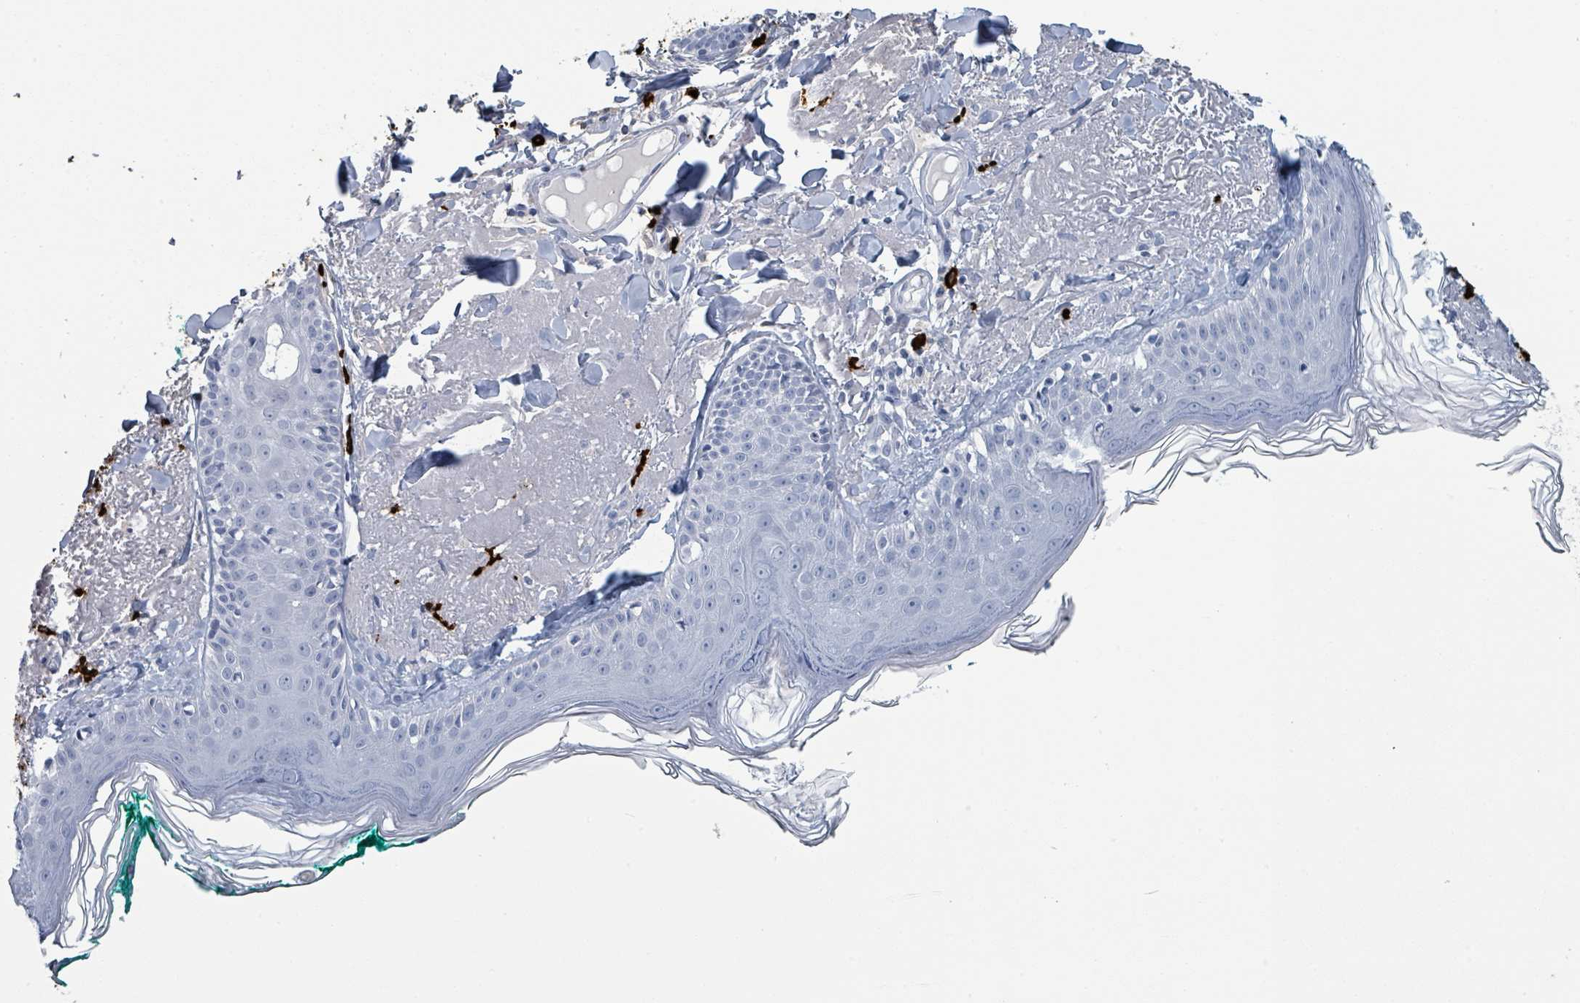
{"staining": {"intensity": "negative", "quantity": "none", "location": "none"}, "tissue": "skin", "cell_type": "Fibroblasts", "image_type": "normal", "snomed": [{"axis": "morphology", "description": "Normal tissue, NOS"}, {"axis": "morphology", "description": "Malignant melanoma, NOS"}, {"axis": "topography", "description": "Skin"}], "caption": "This photomicrograph is of normal skin stained with immunohistochemistry to label a protein in brown with the nuclei are counter-stained blue. There is no expression in fibroblasts.", "gene": "VPS13D", "patient": {"sex": "male", "age": 80}}